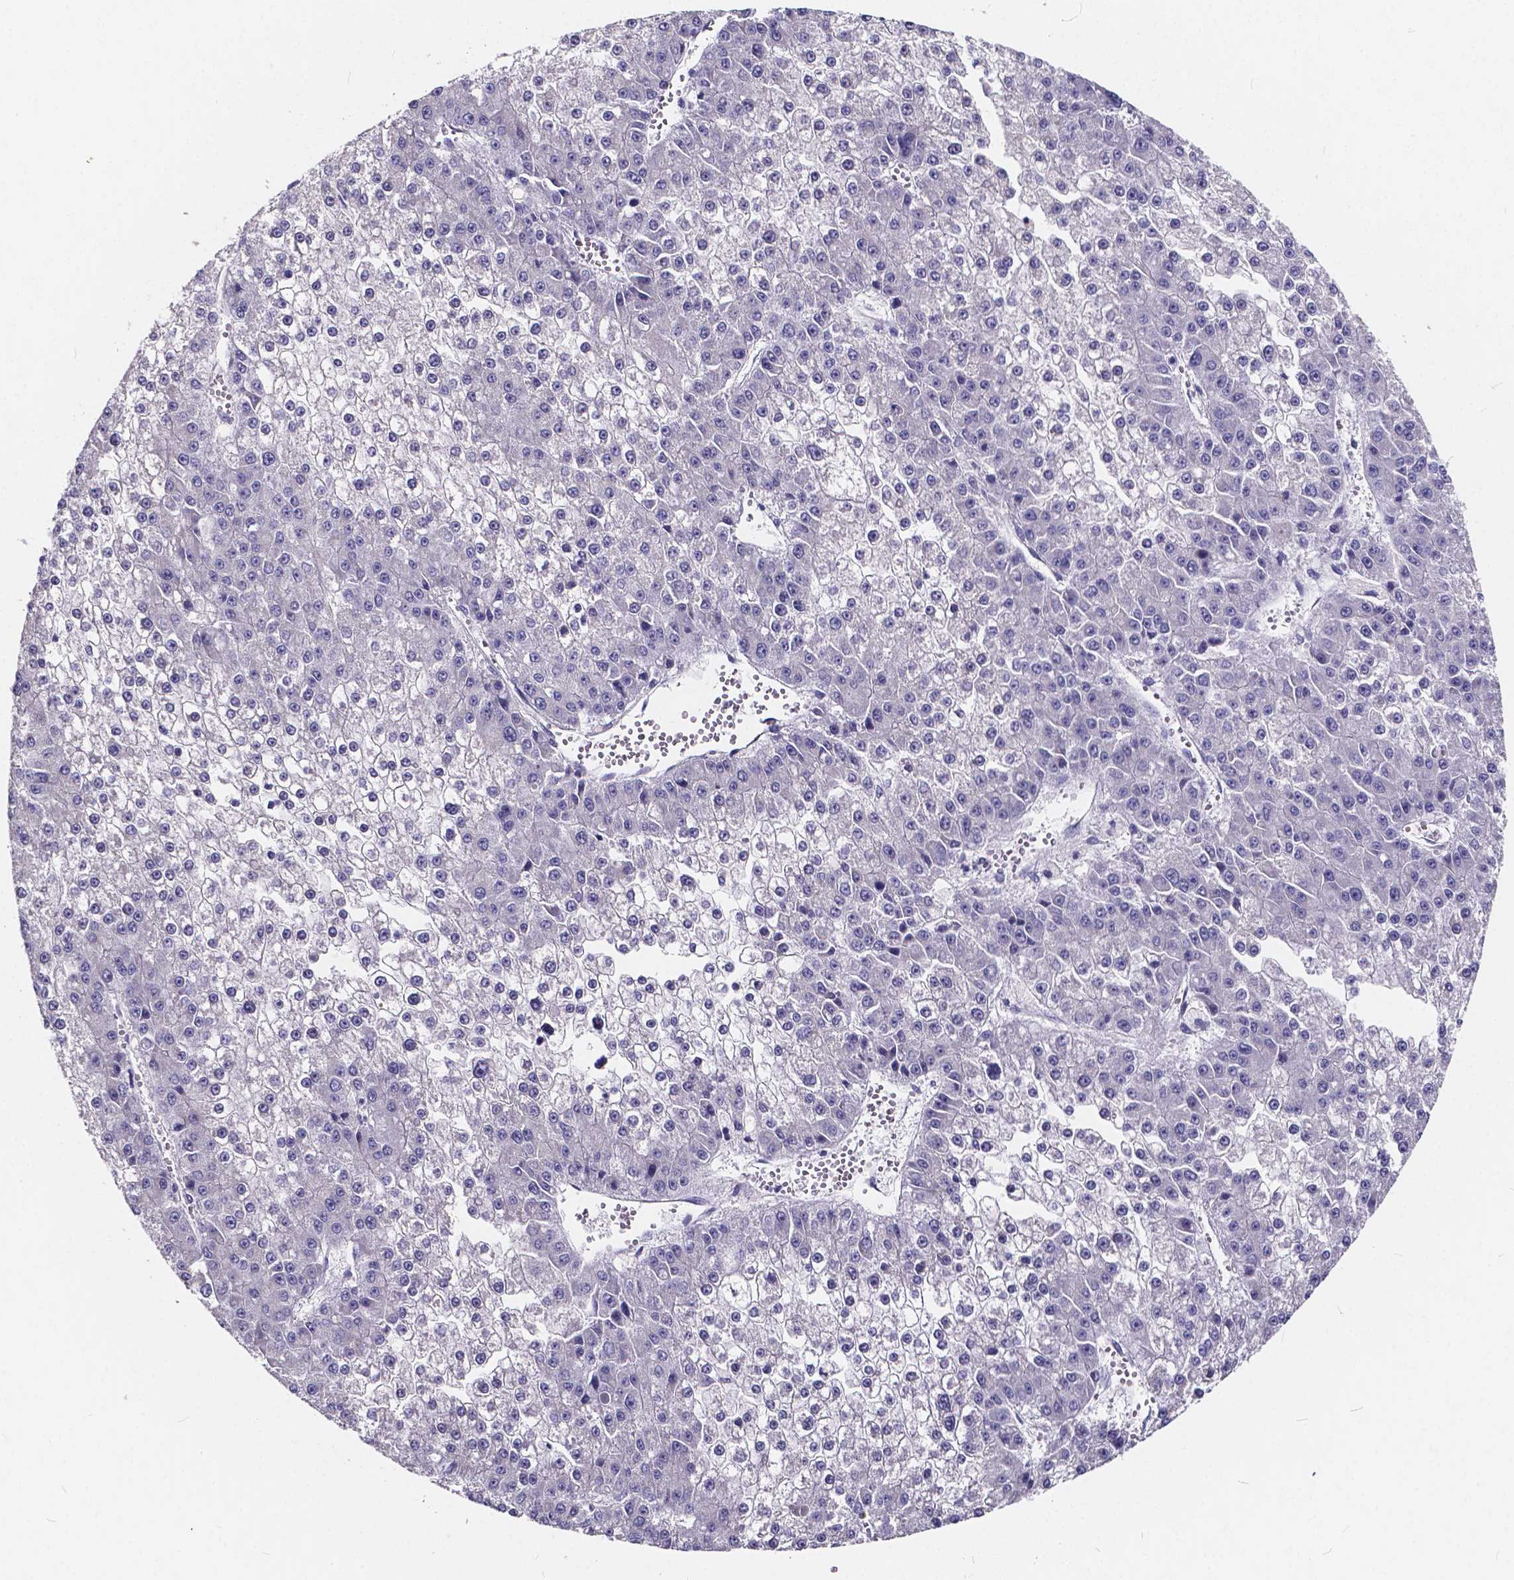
{"staining": {"intensity": "negative", "quantity": "none", "location": "none"}, "tissue": "liver cancer", "cell_type": "Tumor cells", "image_type": "cancer", "snomed": [{"axis": "morphology", "description": "Carcinoma, Hepatocellular, NOS"}, {"axis": "topography", "description": "Liver"}], "caption": "Immunohistochemical staining of human liver hepatocellular carcinoma exhibits no significant staining in tumor cells.", "gene": "SPEF2", "patient": {"sex": "female", "age": 73}}